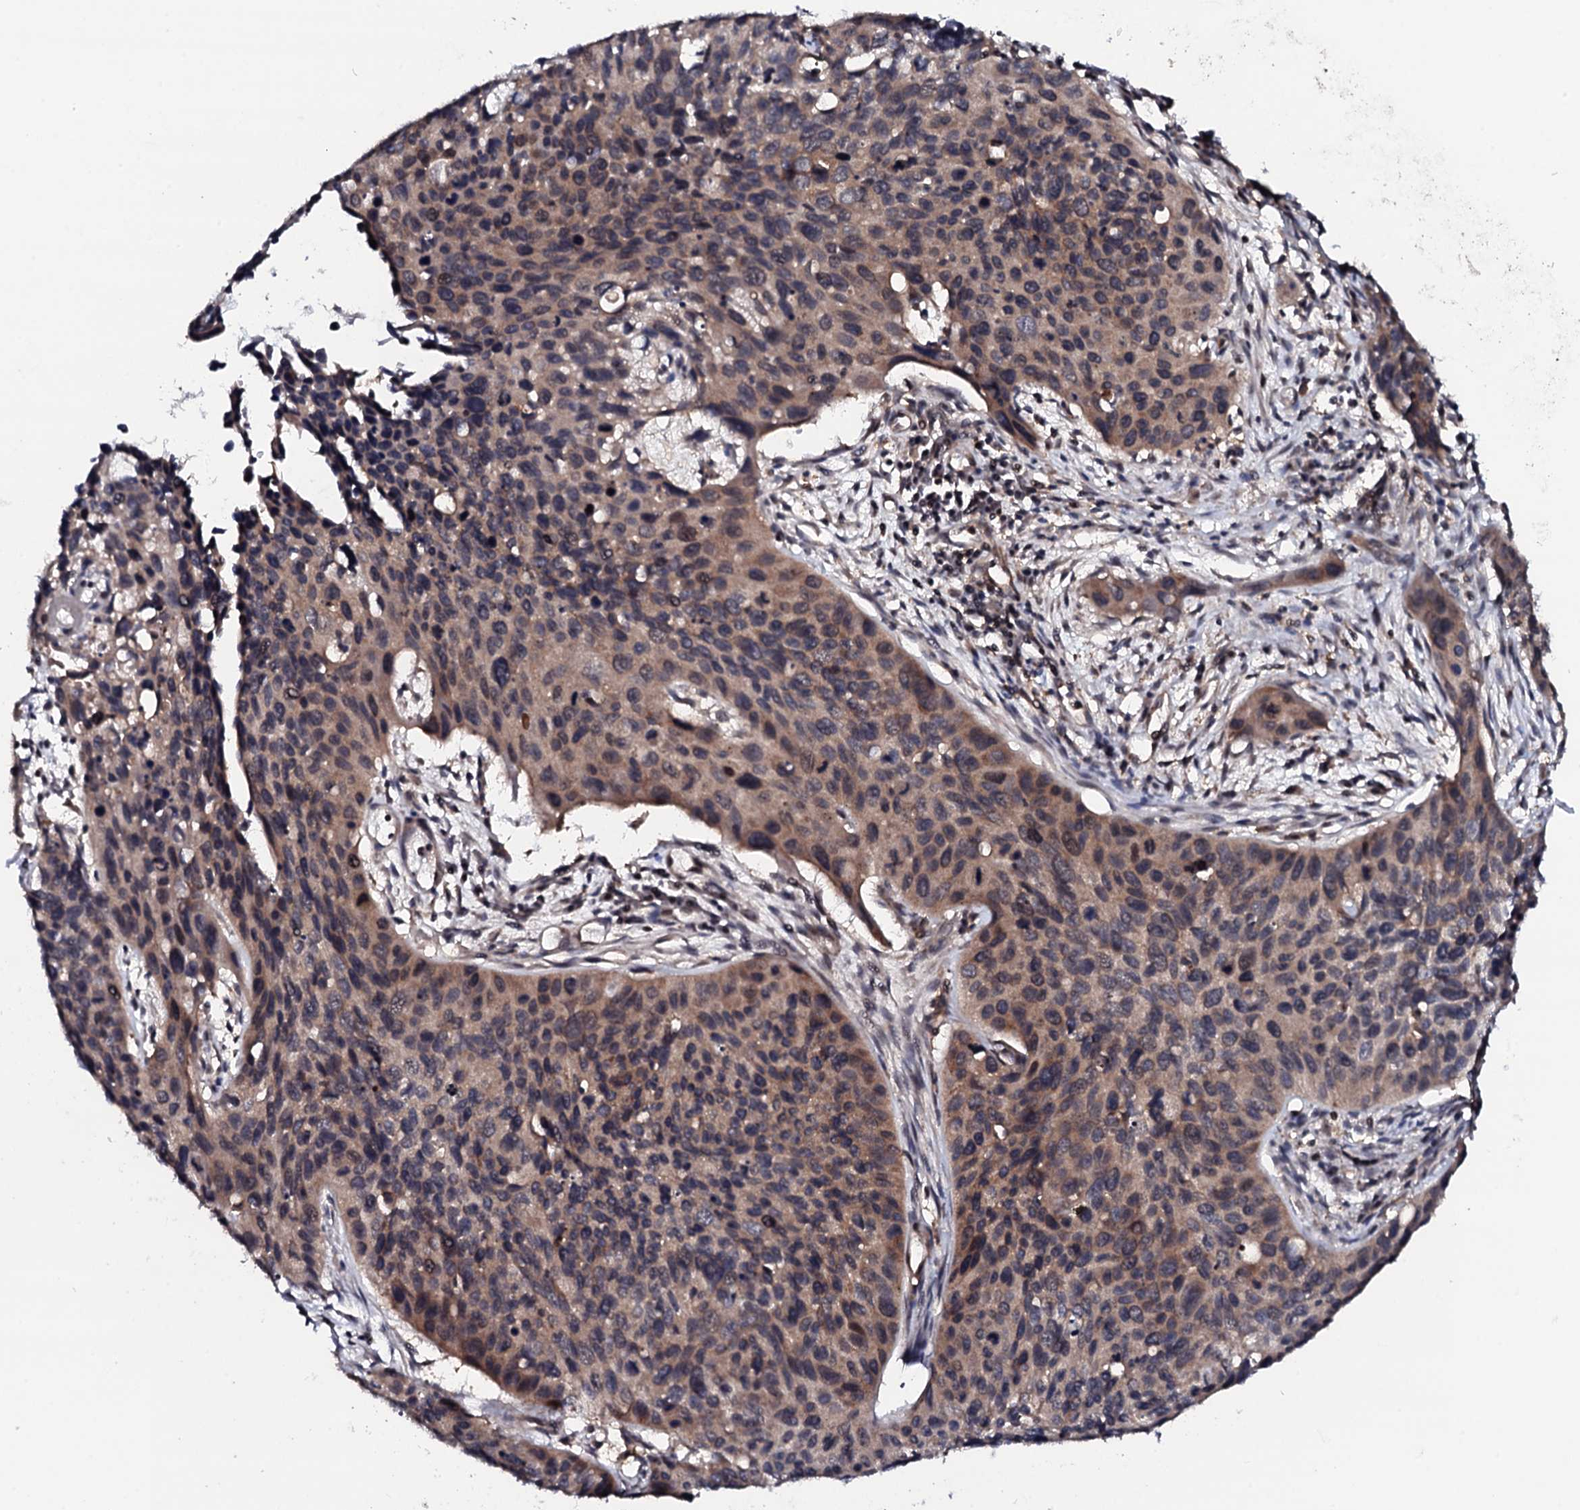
{"staining": {"intensity": "weak", "quantity": ">75%", "location": "cytoplasmic/membranous,nuclear"}, "tissue": "cervical cancer", "cell_type": "Tumor cells", "image_type": "cancer", "snomed": [{"axis": "morphology", "description": "Squamous cell carcinoma, NOS"}, {"axis": "topography", "description": "Cervix"}], "caption": "IHC of human cervical squamous cell carcinoma exhibits low levels of weak cytoplasmic/membranous and nuclear positivity in about >75% of tumor cells. (IHC, brightfield microscopy, high magnification).", "gene": "EDC3", "patient": {"sex": "female", "age": 55}}